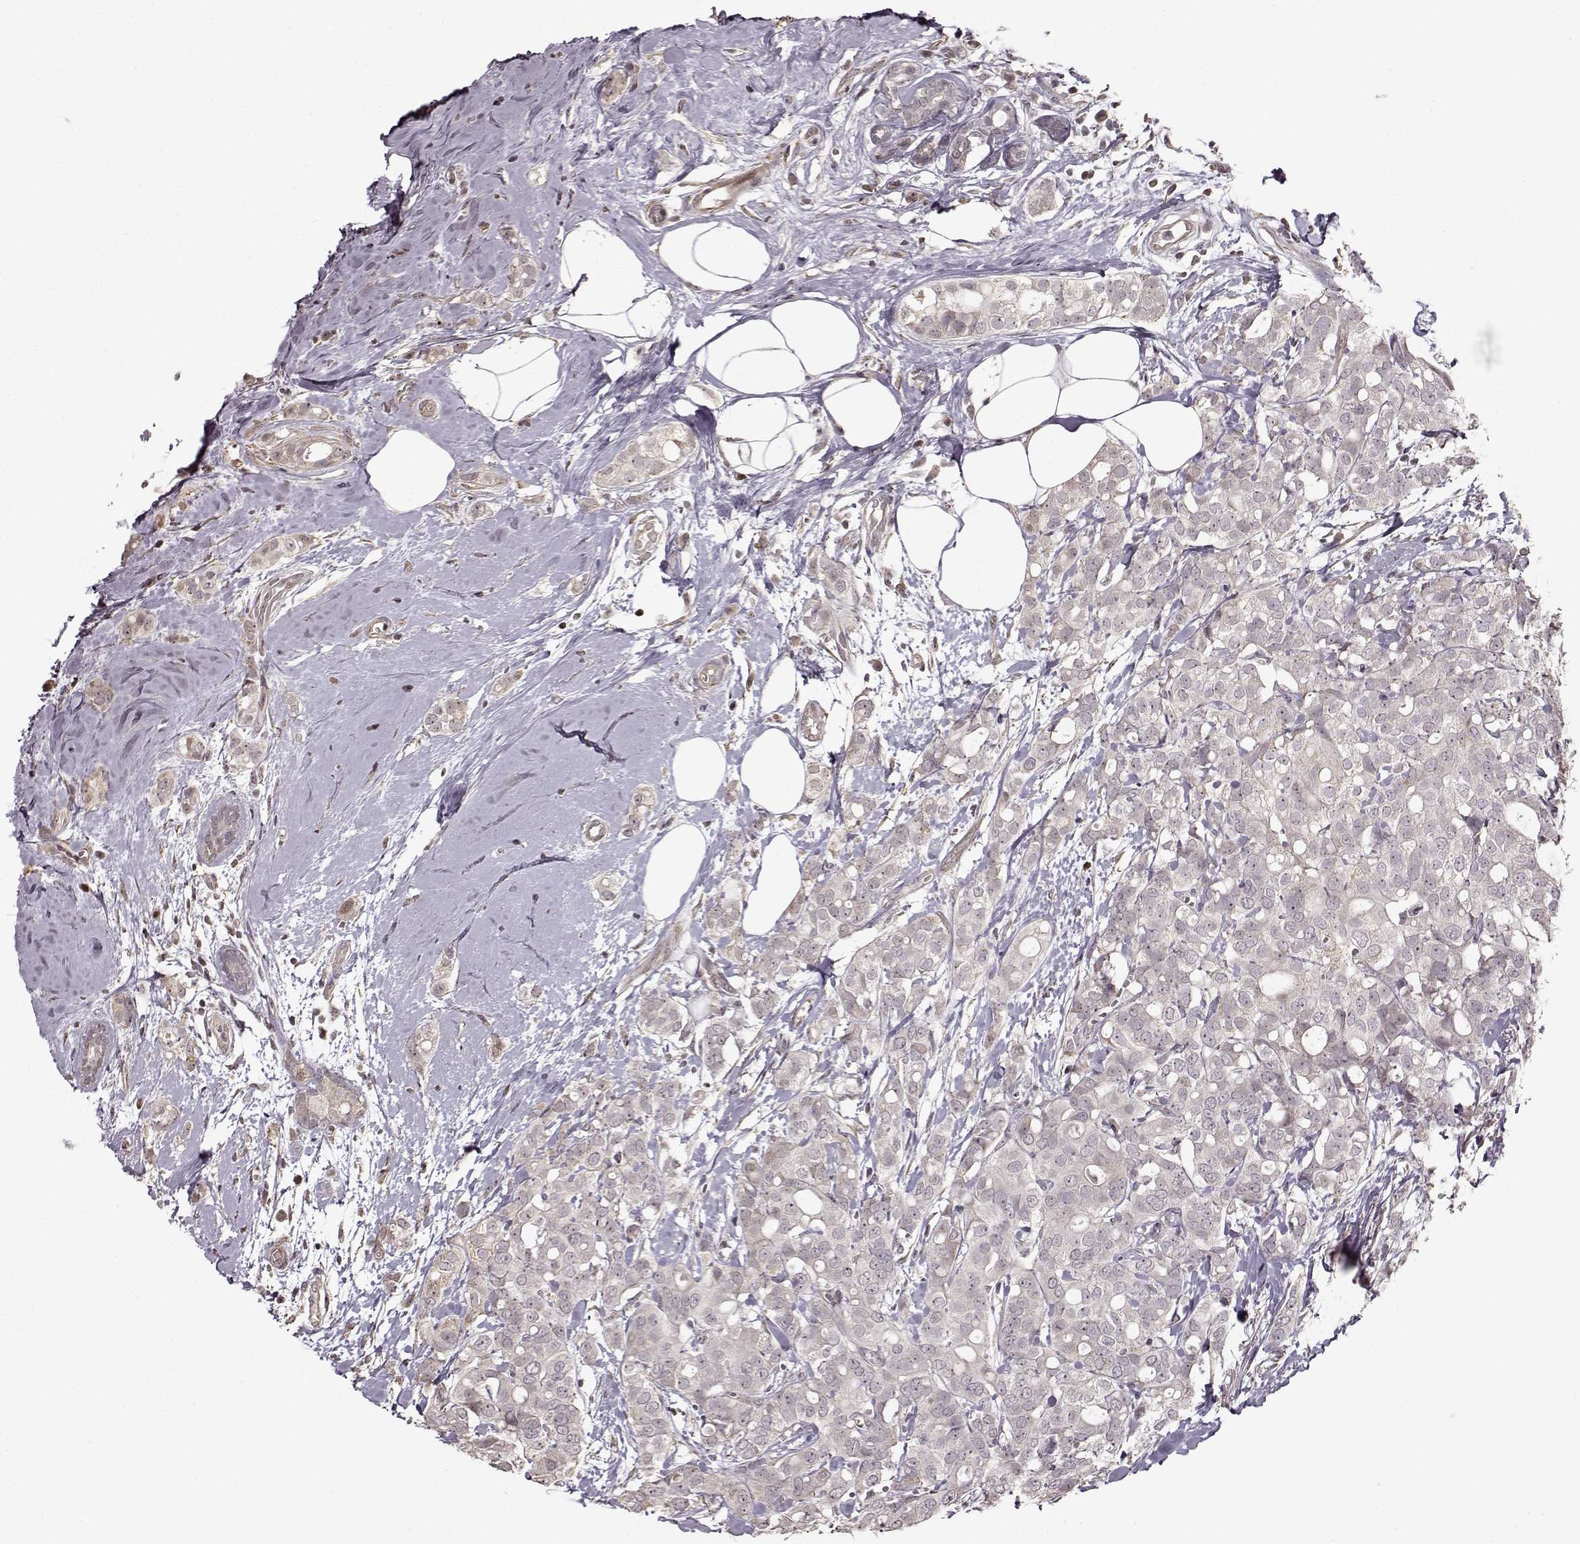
{"staining": {"intensity": "negative", "quantity": "none", "location": "none"}, "tissue": "breast cancer", "cell_type": "Tumor cells", "image_type": "cancer", "snomed": [{"axis": "morphology", "description": "Duct carcinoma"}, {"axis": "topography", "description": "Breast"}], "caption": "Breast cancer (infiltrating ductal carcinoma) was stained to show a protein in brown. There is no significant staining in tumor cells. (DAB (3,3'-diaminobenzidine) IHC, high magnification).", "gene": "FSHB", "patient": {"sex": "female", "age": 40}}